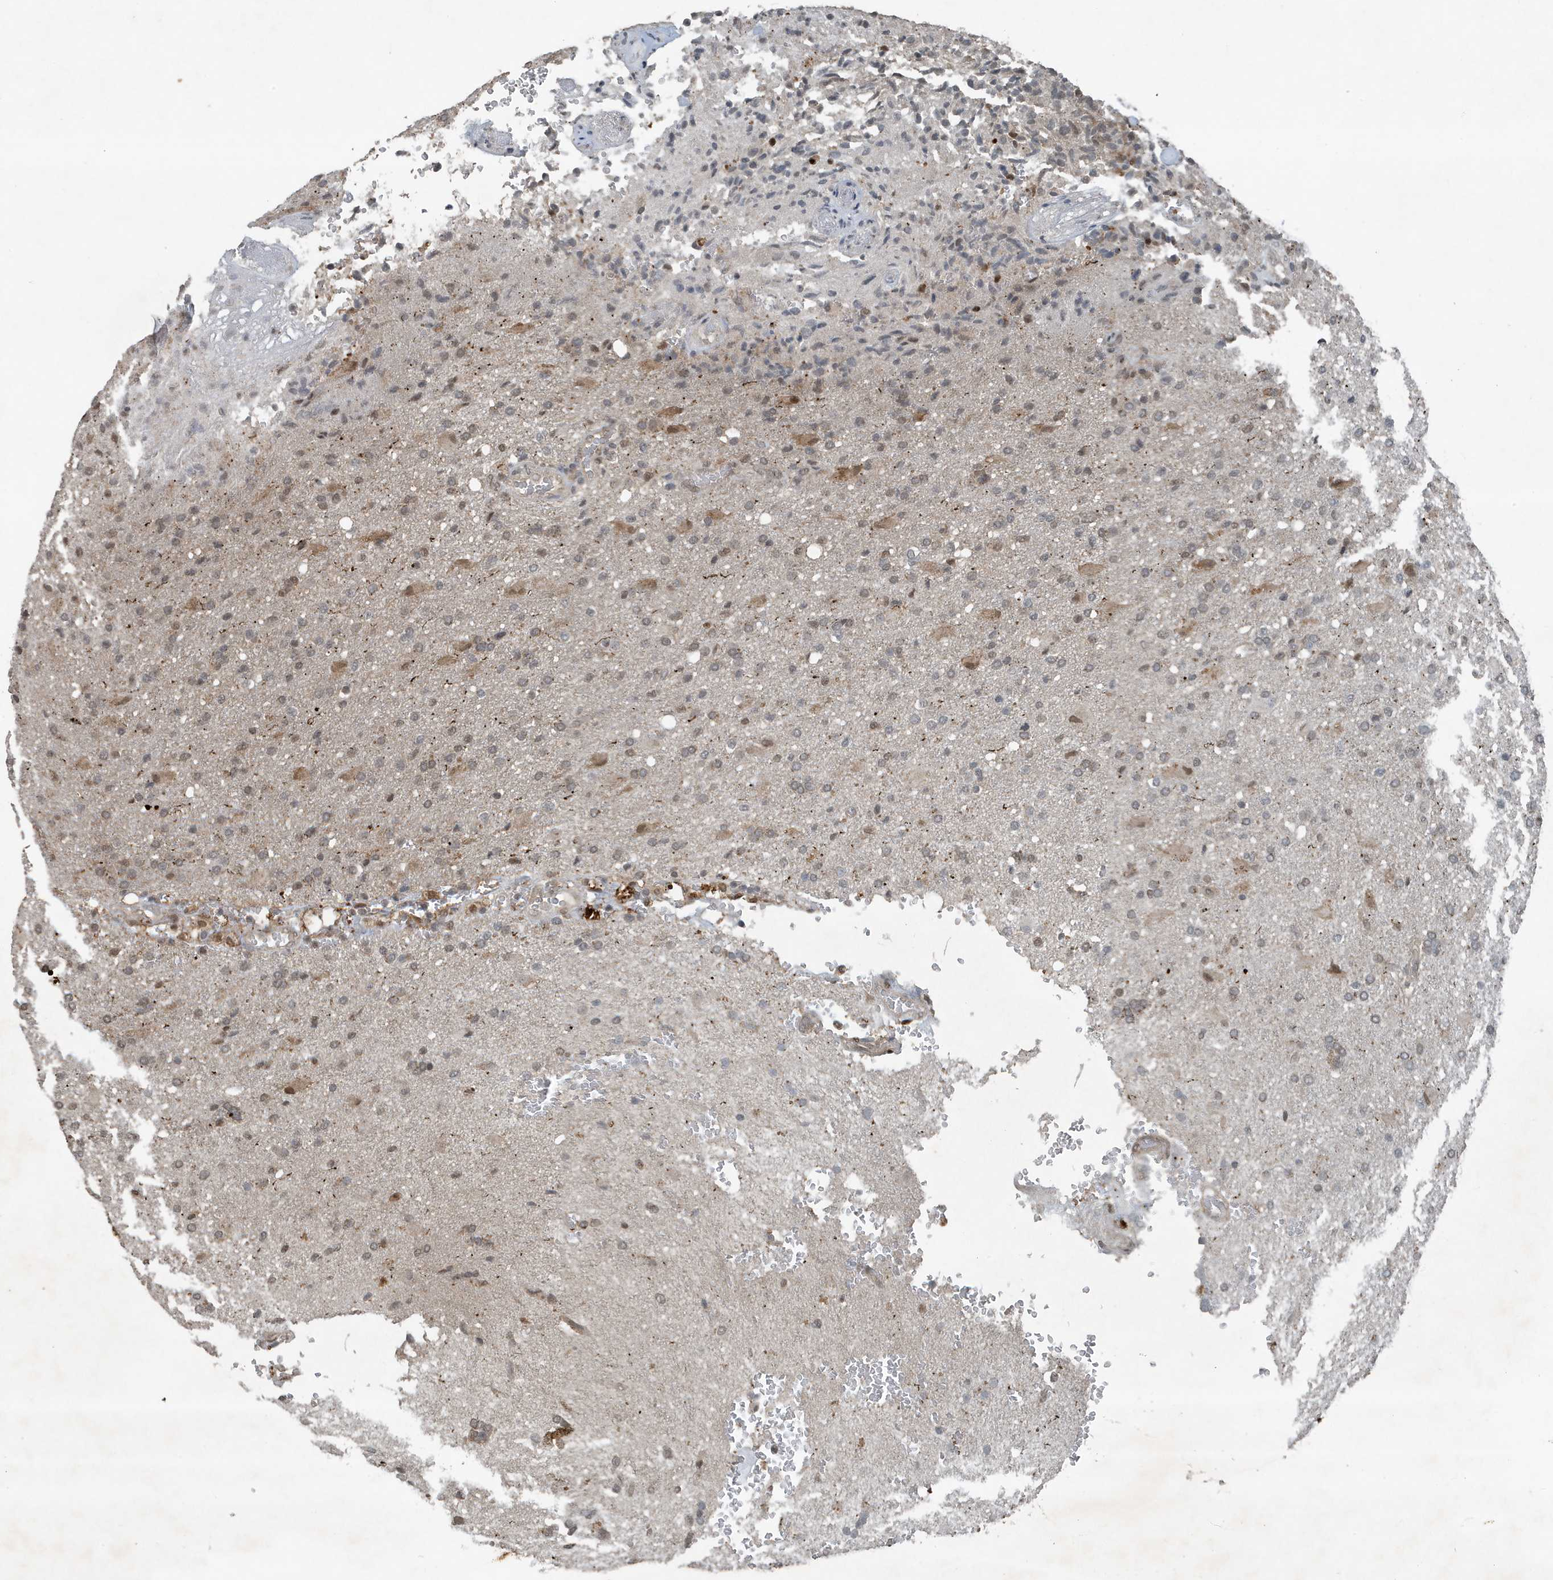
{"staining": {"intensity": "moderate", "quantity": "<25%", "location": "nuclear"}, "tissue": "glioma", "cell_type": "Tumor cells", "image_type": "cancer", "snomed": [{"axis": "morphology", "description": "Glioma, malignant, High grade"}, {"axis": "topography", "description": "Brain"}], "caption": "Glioma was stained to show a protein in brown. There is low levels of moderate nuclear positivity in approximately <25% of tumor cells.", "gene": "HSPA1A", "patient": {"sex": "male", "age": 71}}